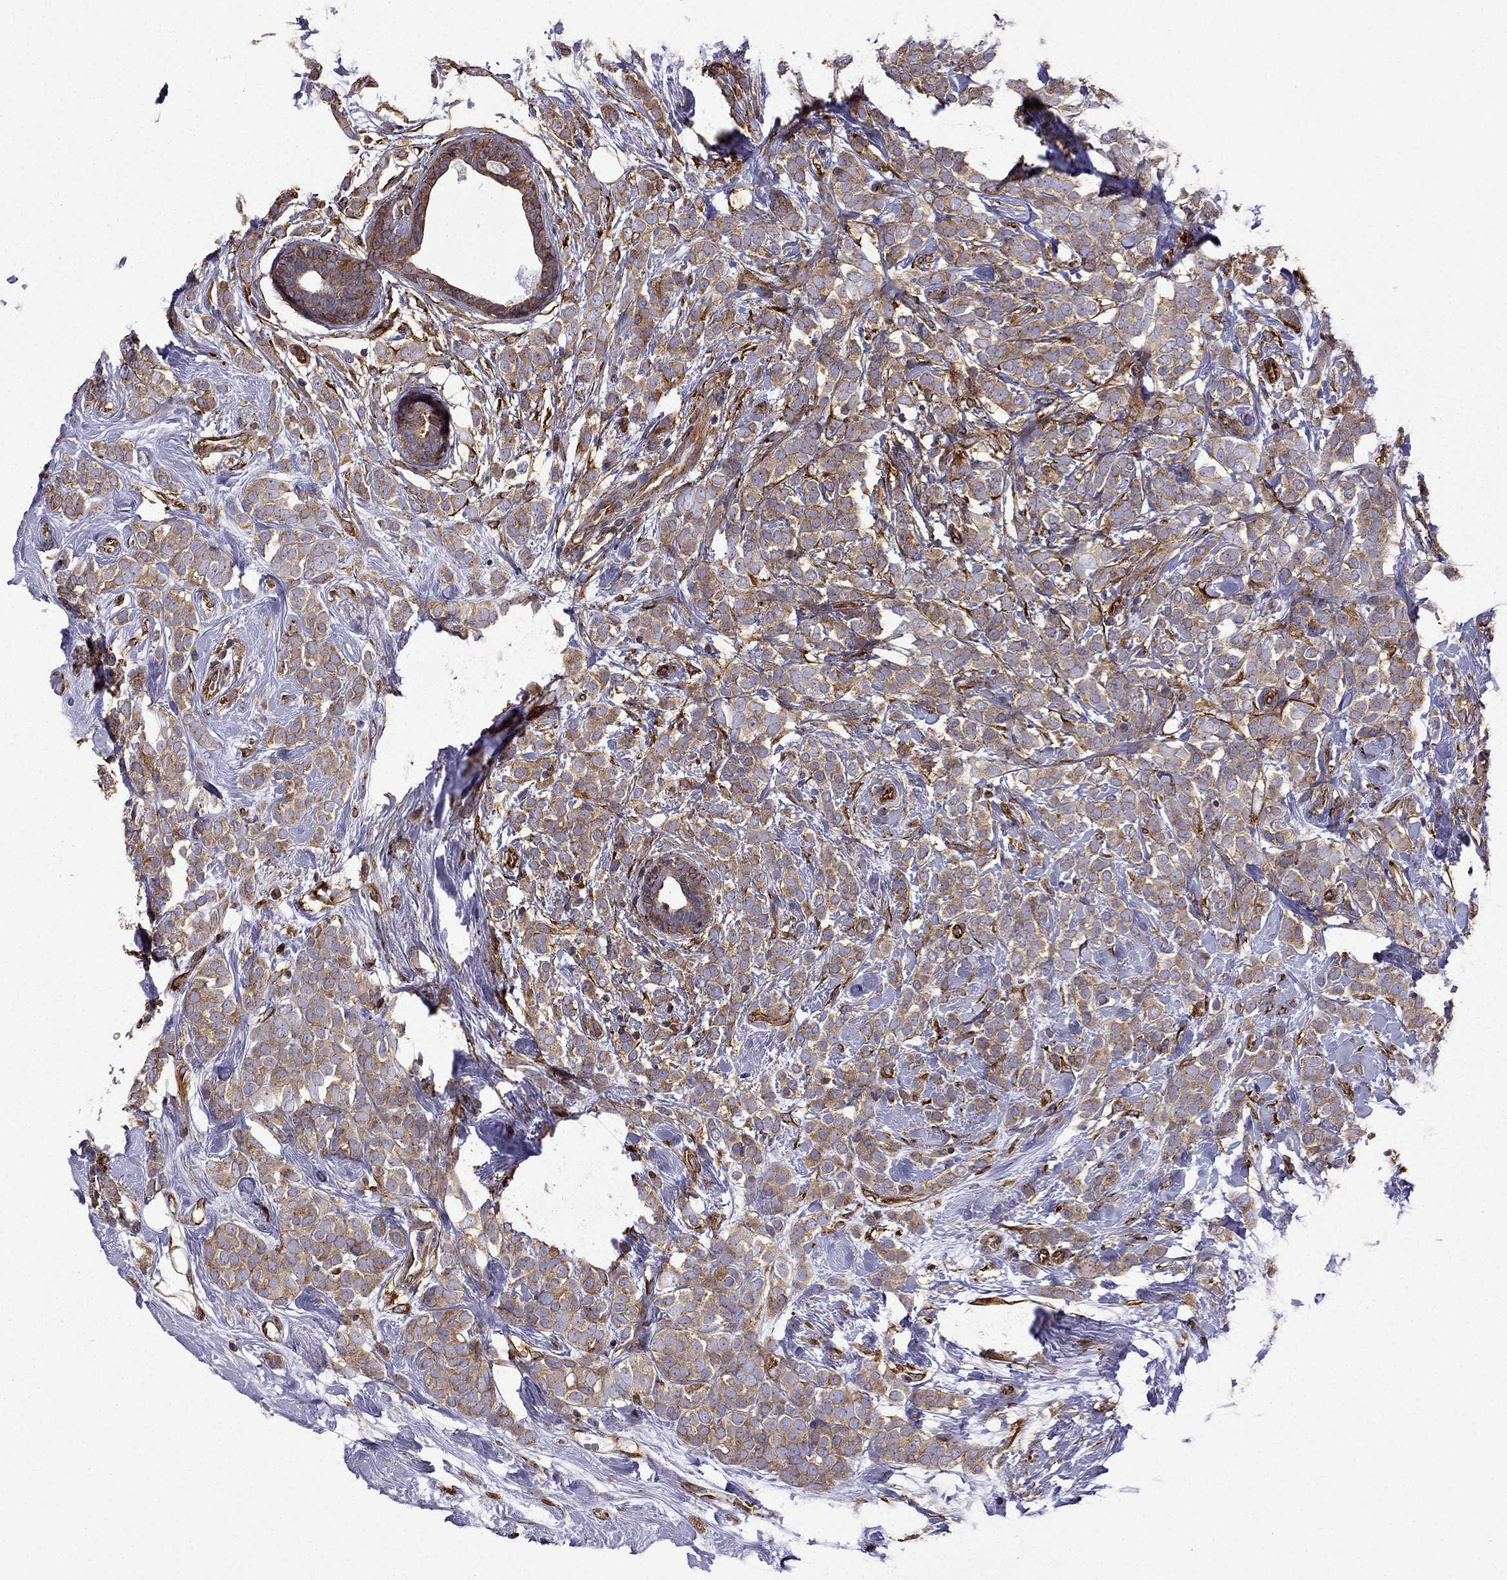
{"staining": {"intensity": "moderate", "quantity": ">75%", "location": "cytoplasmic/membranous"}, "tissue": "breast cancer", "cell_type": "Tumor cells", "image_type": "cancer", "snomed": [{"axis": "morphology", "description": "Lobular carcinoma"}, {"axis": "topography", "description": "Breast"}], "caption": "About >75% of tumor cells in human breast lobular carcinoma display moderate cytoplasmic/membranous protein positivity as visualized by brown immunohistochemical staining.", "gene": "MAP4", "patient": {"sex": "female", "age": 49}}